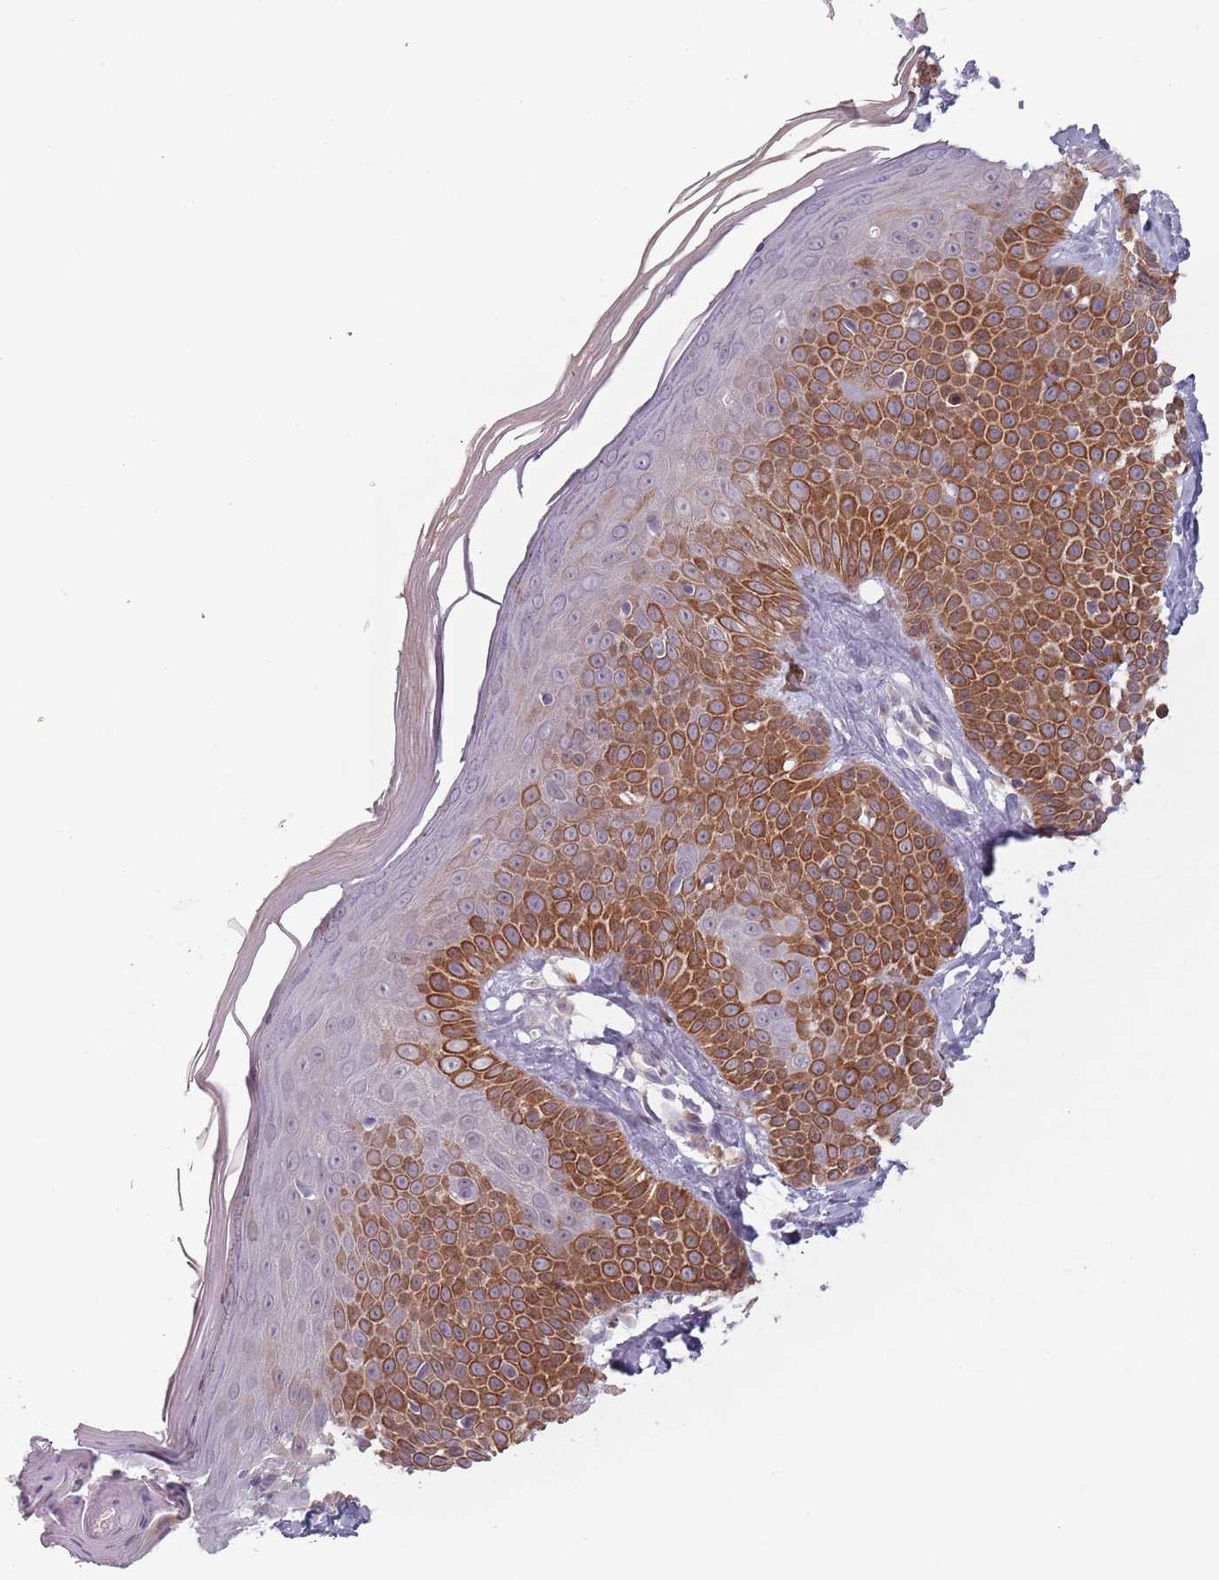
{"staining": {"intensity": "strong", "quantity": "25%-75%", "location": "cytoplasmic/membranous"}, "tissue": "skin", "cell_type": "Keratinocytes", "image_type": "normal", "snomed": [{"axis": "morphology", "description": "Normal tissue, NOS"}, {"axis": "topography", "description": "Skin"}], "caption": "Approximately 25%-75% of keratinocytes in benign human skin reveal strong cytoplasmic/membranous protein staining as visualized by brown immunohistochemical staining.", "gene": "NAXE", "patient": {"sex": "female", "age": 58}}